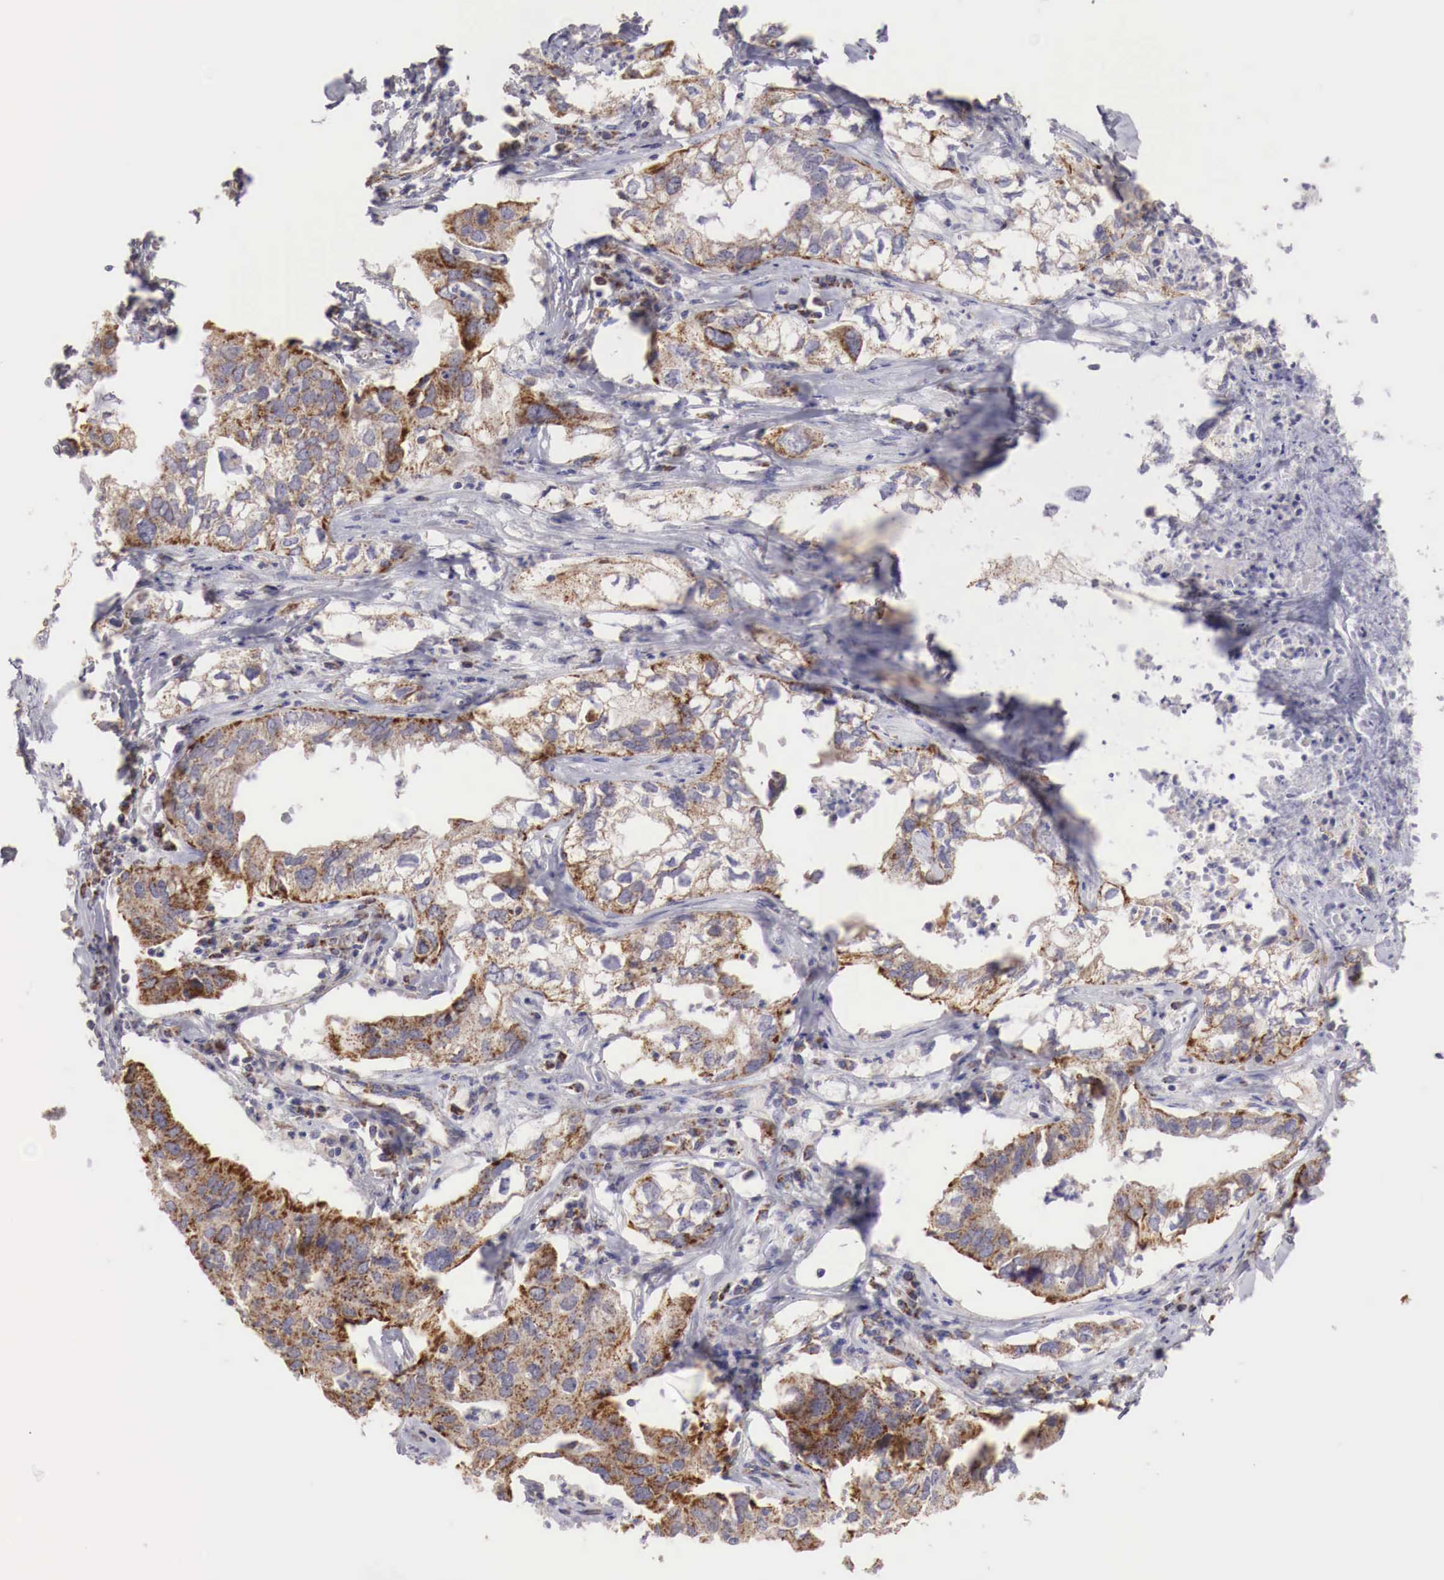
{"staining": {"intensity": "moderate", "quantity": ">75%", "location": "cytoplasmic/membranous"}, "tissue": "lung cancer", "cell_type": "Tumor cells", "image_type": "cancer", "snomed": [{"axis": "morphology", "description": "Adenocarcinoma, NOS"}, {"axis": "topography", "description": "Lung"}], "caption": "Immunohistochemistry histopathology image of neoplastic tissue: human lung cancer (adenocarcinoma) stained using immunohistochemistry (IHC) shows medium levels of moderate protein expression localized specifically in the cytoplasmic/membranous of tumor cells, appearing as a cytoplasmic/membranous brown color.", "gene": "XPNPEP3", "patient": {"sex": "male", "age": 48}}